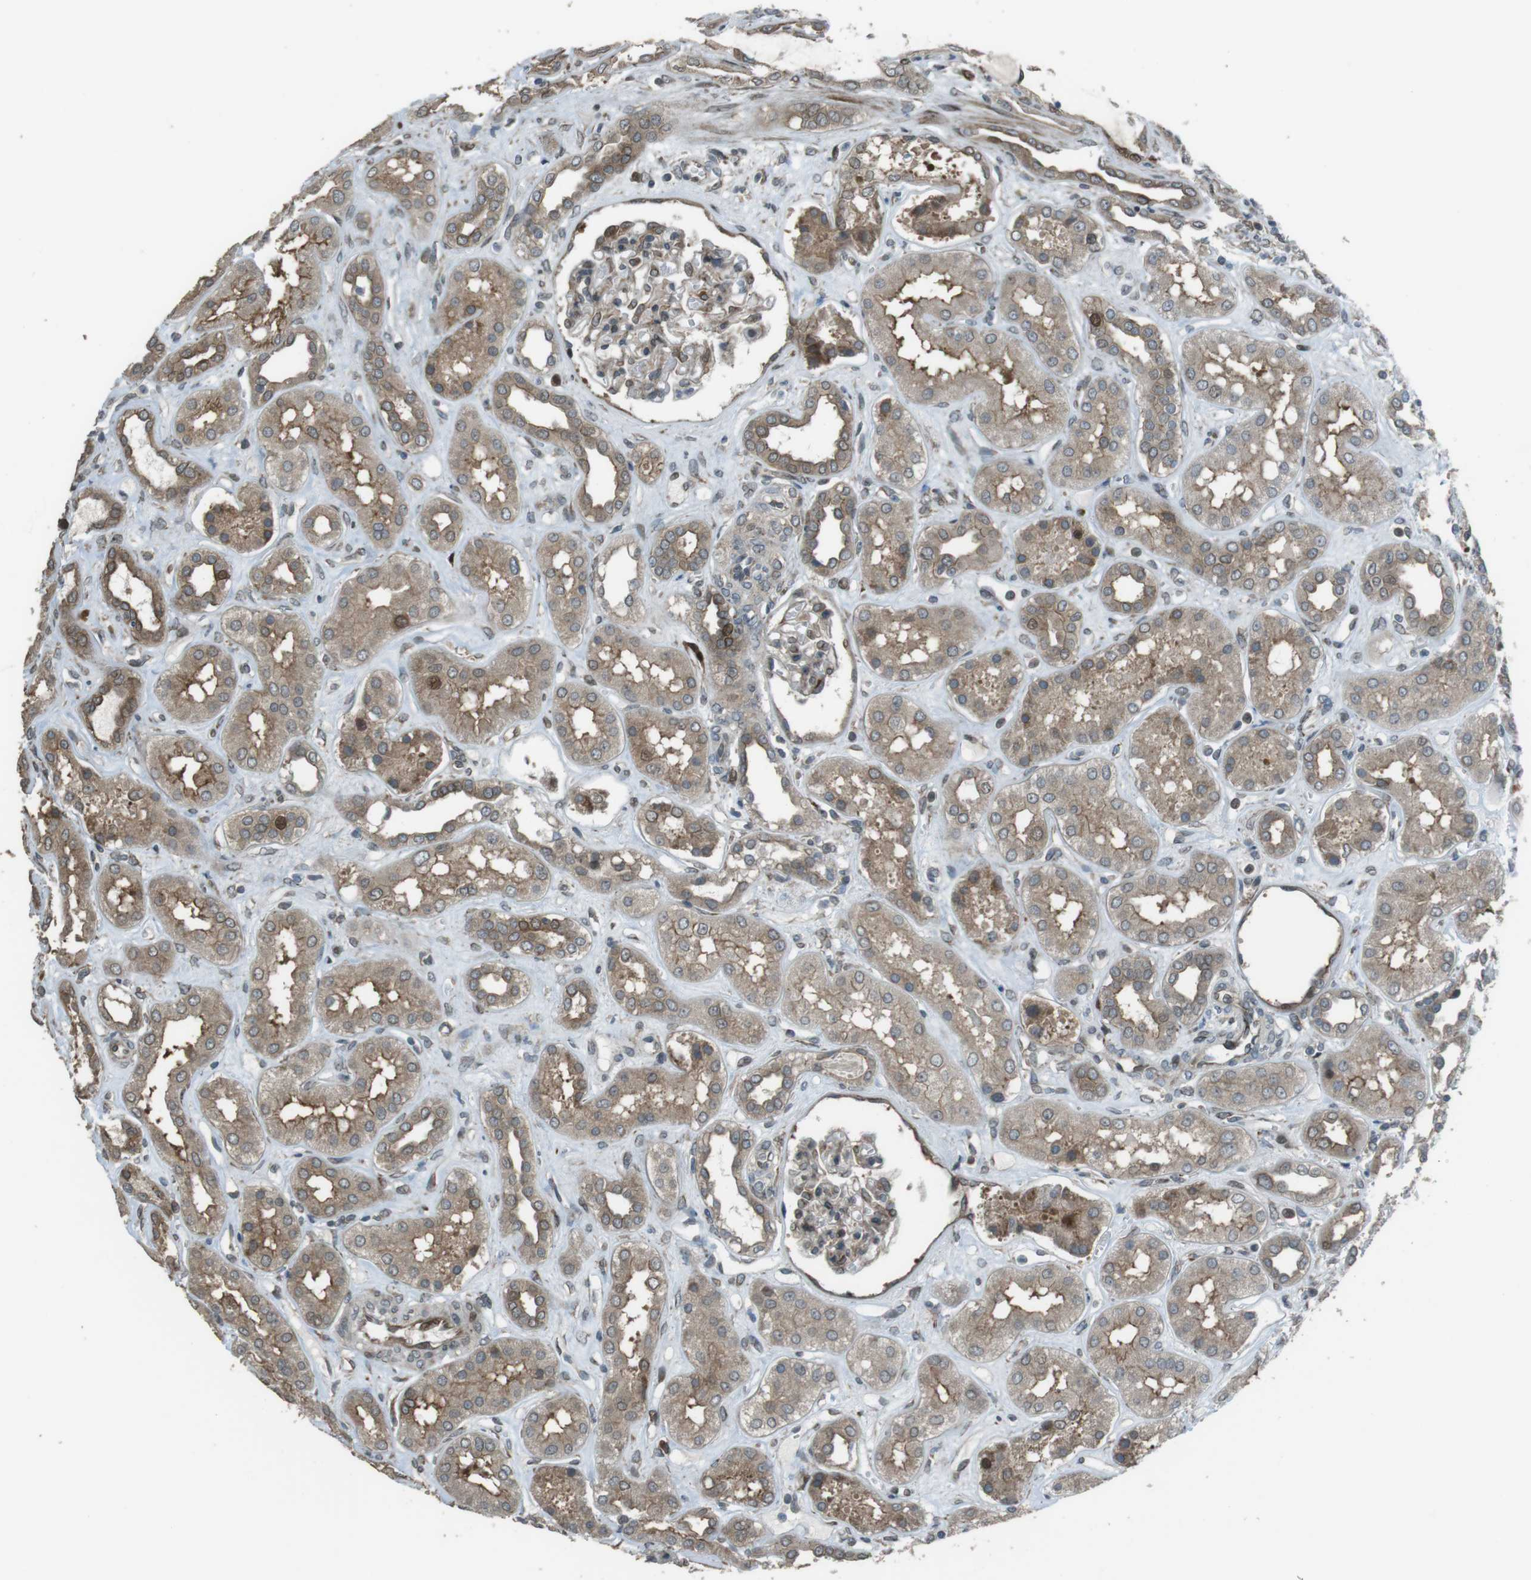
{"staining": {"intensity": "moderate", "quantity": "25%-75%", "location": "cytoplasmic/membranous"}, "tissue": "kidney", "cell_type": "Cells in glomeruli", "image_type": "normal", "snomed": [{"axis": "morphology", "description": "Normal tissue, NOS"}, {"axis": "topography", "description": "Kidney"}], "caption": "Kidney stained with DAB (3,3'-diaminobenzidine) immunohistochemistry (IHC) shows medium levels of moderate cytoplasmic/membranous staining in approximately 25%-75% of cells in glomeruli.", "gene": "ZNF330", "patient": {"sex": "male", "age": 59}}